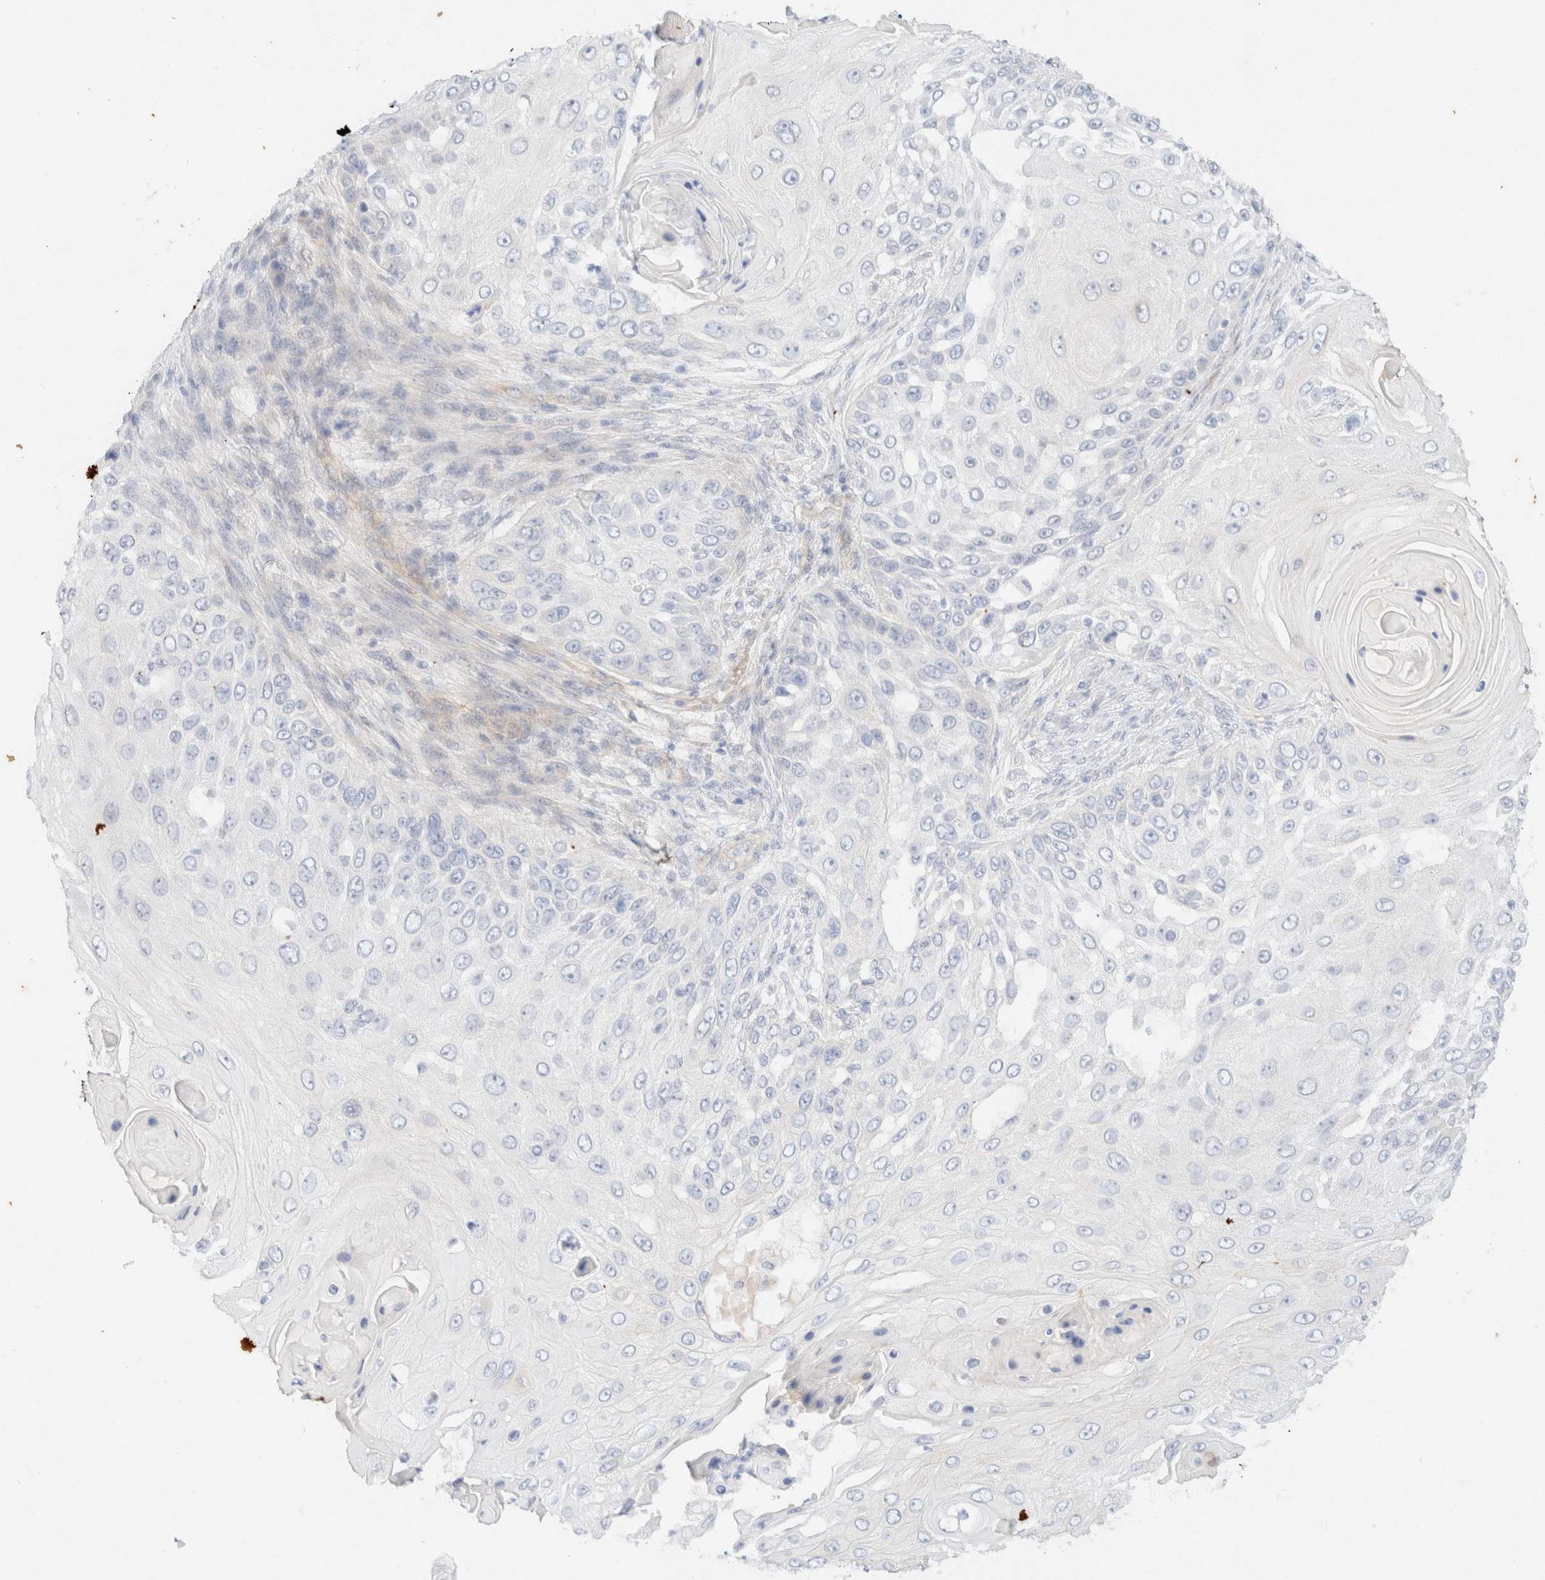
{"staining": {"intensity": "negative", "quantity": "none", "location": "none"}, "tissue": "skin cancer", "cell_type": "Tumor cells", "image_type": "cancer", "snomed": [{"axis": "morphology", "description": "Squamous cell carcinoma, NOS"}, {"axis": "topography", "description": "Skin"}], "caption": "The photomicrograph shows no staining of tumor cells in squamous cell carcinoma (skin).", "gene": "CSNK1E", "patient": {"sex": "female", "age": 44}}